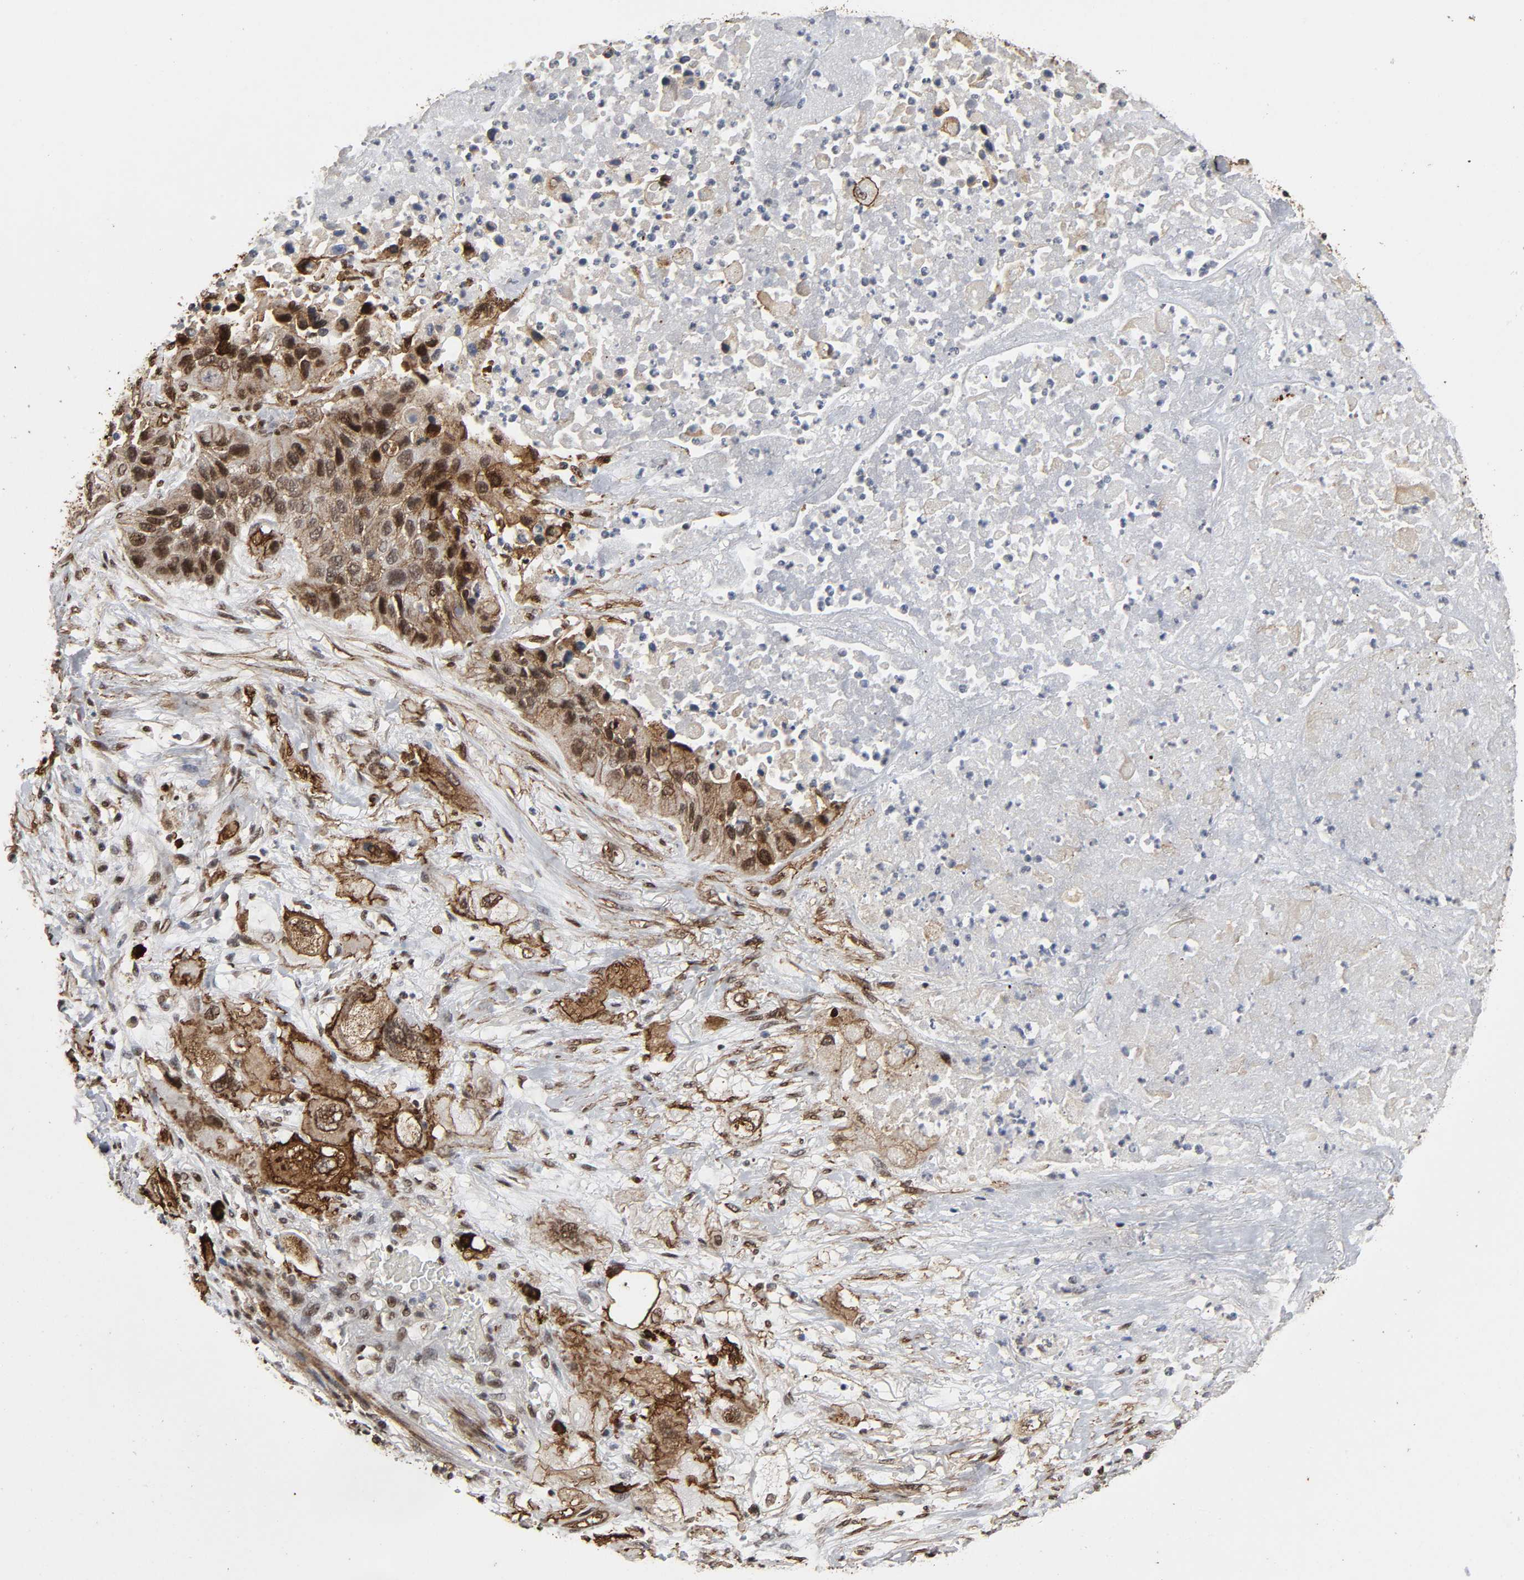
{"staining": {"intensity": "moderate", "quantity": ">75%", "location": "cytoplasmic/membranous,nuclear"}, "tissue": "lung cancer", "cell_type": "Tumor cells", "image_type": "cancer", "snomed": [{"axis": "morphology", "description": "Squamous cell carcinoma, NOS"}, {"axis": "topography", "description": "Lung"}], "caption": "Immunohistochemistry (IHC) photomicrograph of human lung squamous cell carcinoma stained for a protein (brown), which reveals medium levels of moderate cytoplasmic/membranous and nuclear expression in about >75% of tumor cells.", "gene": "AHNAK2", "patient": {"sex": "female", "age": 76}}